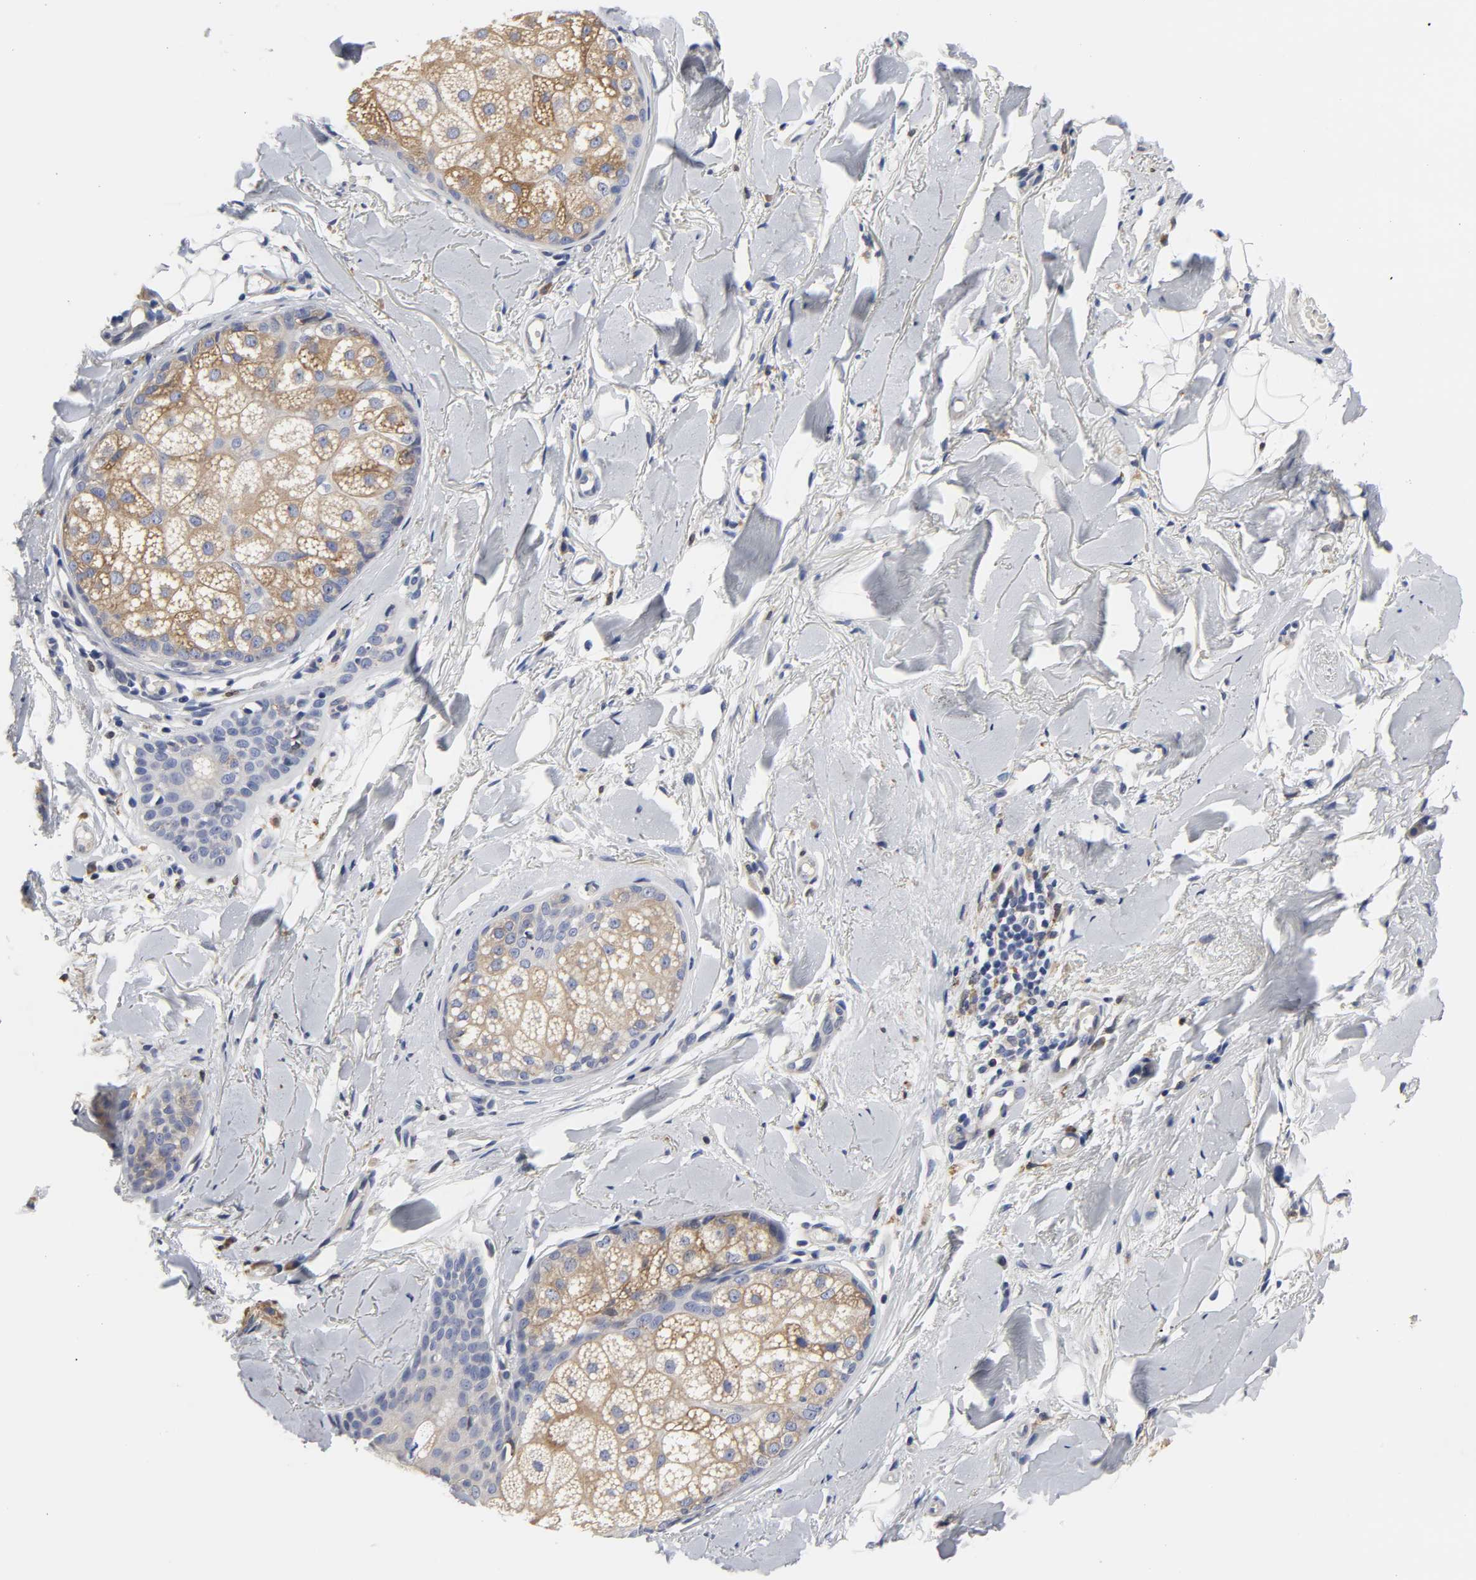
{"staining": {"intensity": "negative", "quantity": "none", "location": "none"}, "tissue": "skin cancer", "cell_type": "Tumor cells", "image_type": "cancer", "snomed": [{"axis": "morphology", "description": "Normal tissue, NOS"}, {"axis": "morphology", "description": "Basal cell carcinoma"}, {"axis": "topography", "description": "Skin"}], "caption": "Protein analysis of basal cell carcinoma (skin) exhibits no significant expression in tumor cells.", "gene": "HCK", "patient": {"sex": "female", "age": 69}}